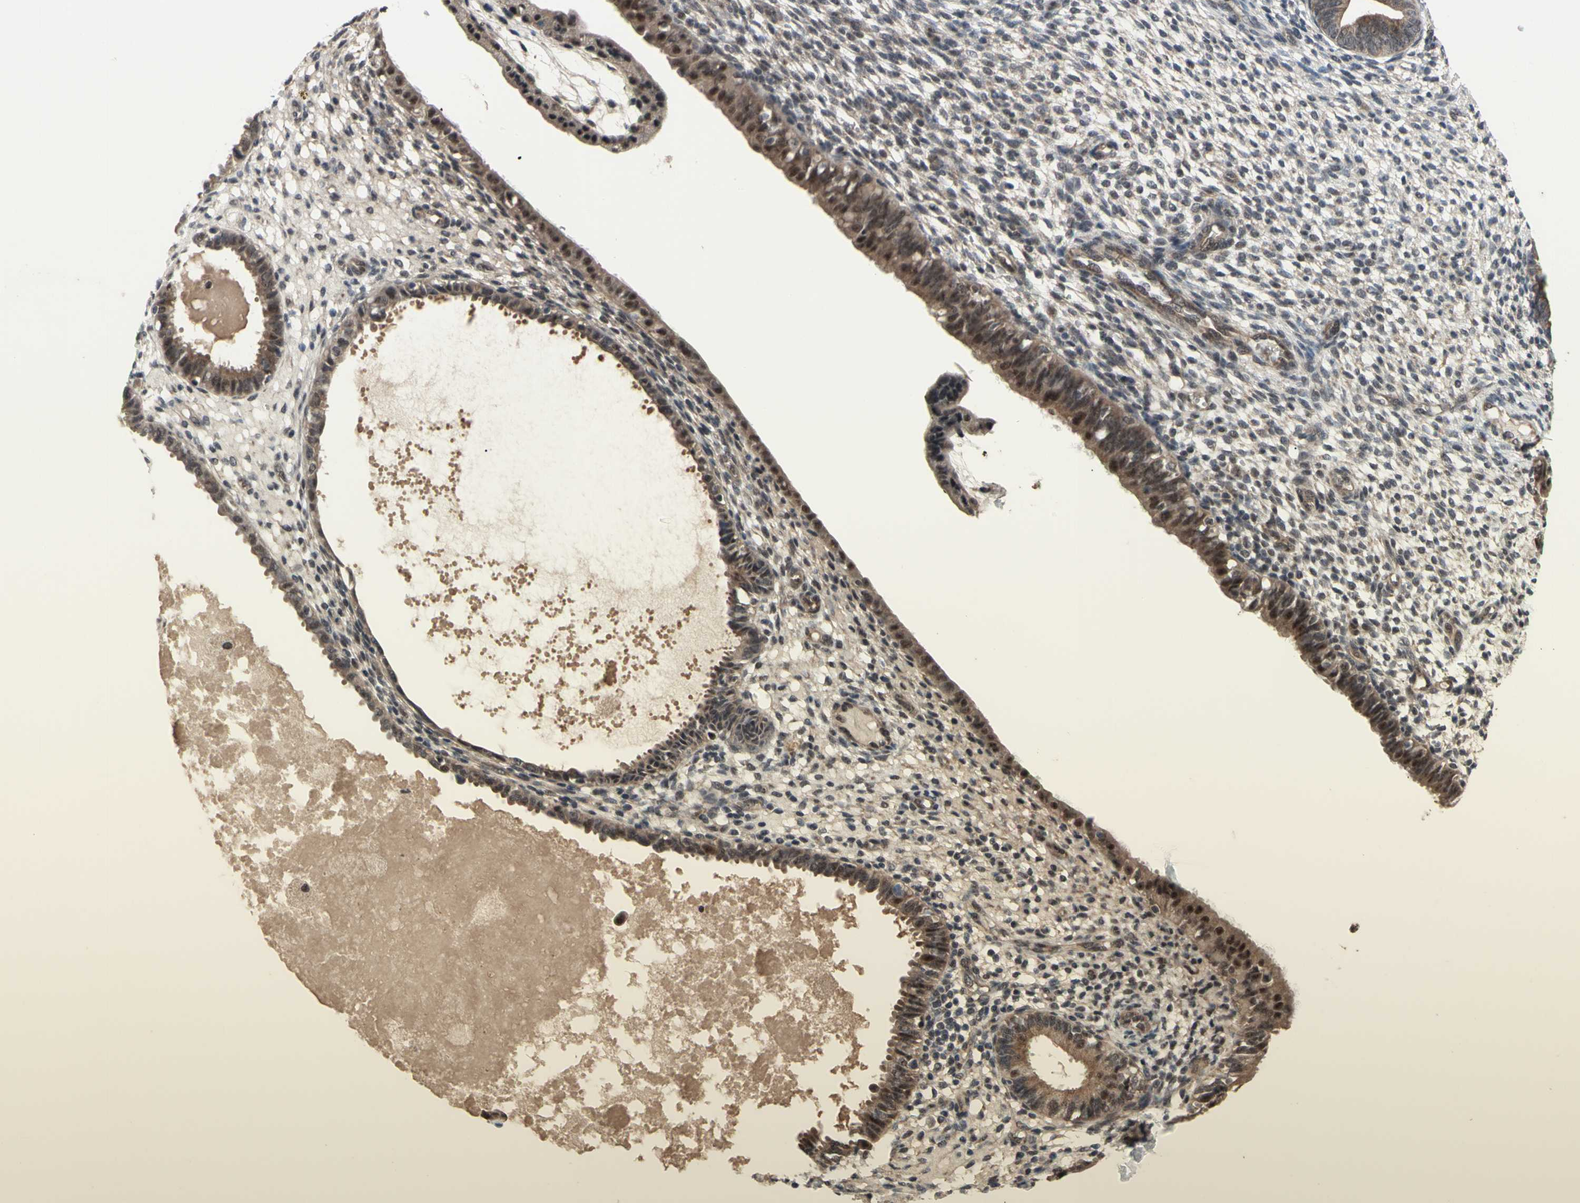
{"staining": {"intensity": "negative", "quantity": "none", "location": "none"}, "tissue": "endometrium", "cell_type": "Cells in endometrial stroma", "image_type": "normal", "snomed": [{"axis": "morphology", "description": "Normal tissue, NOS"}, {"axis": "topography", "description": "Endometrium"}], "caption": "The image exhibits no staining of cells in endometrial stroma in unremarkable endometrium. Nuclei are stained in blue.", "gene": "TRDMT1", "patient": {"sex": "female", "age": 61}}